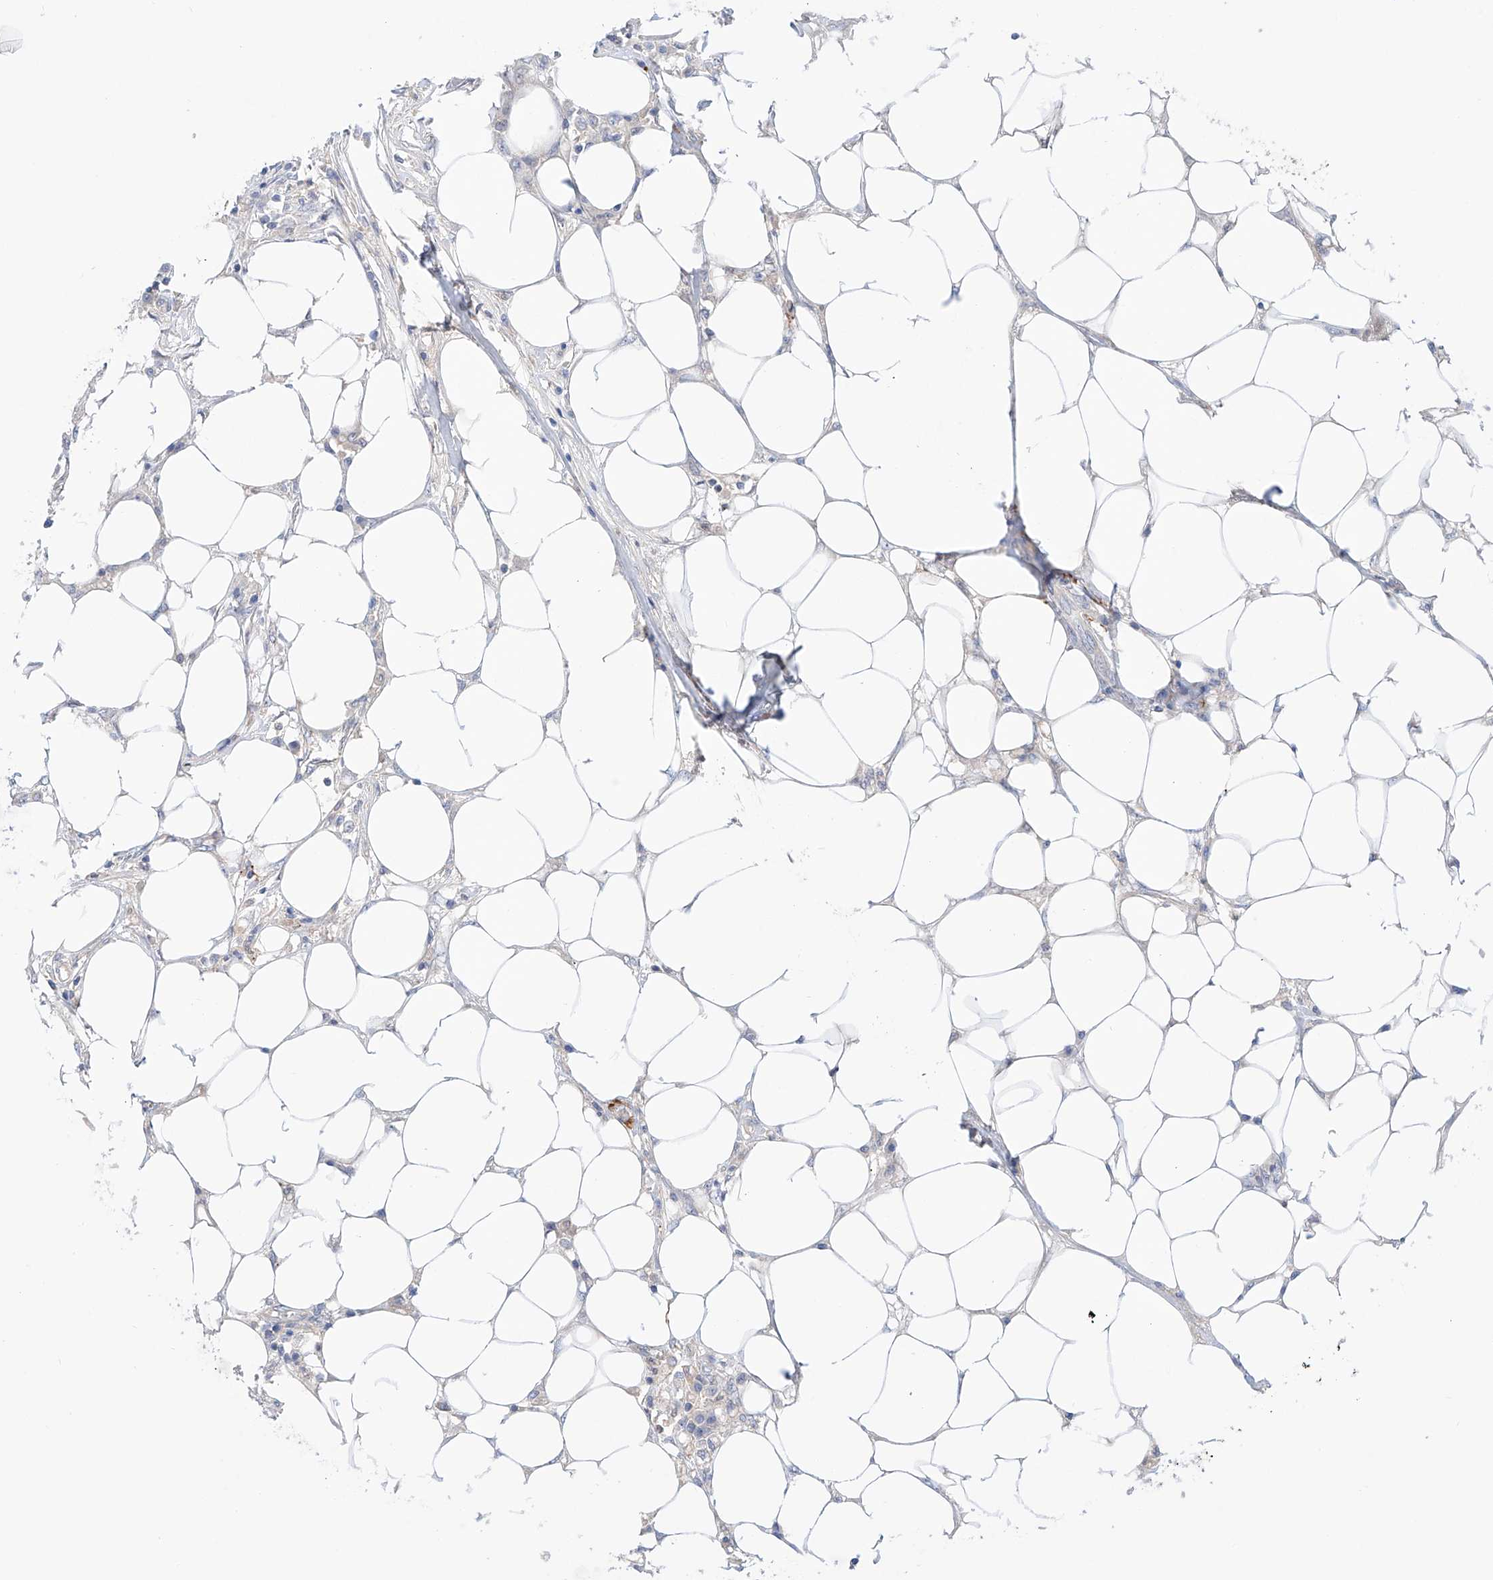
{"staining": {"intensity": "negative", "quantity": "none", "location": "none"}, "tissue": "colorectal cancer", "cell_type": "Tumor cells", "image_type": "cancer", "snomed": [{"axis": "morphology", "description": "Adenocarcinoma, NOS"}, {"axis": "topography", "description": "Colon"}], "caption": "This is an immunohistochemistry micrograph of human adenocarcinoma (colorectal). There is no positivity in tumor cells.", "gene": "PGGT1B", "patient": {"sex": "male", "age": 71}}